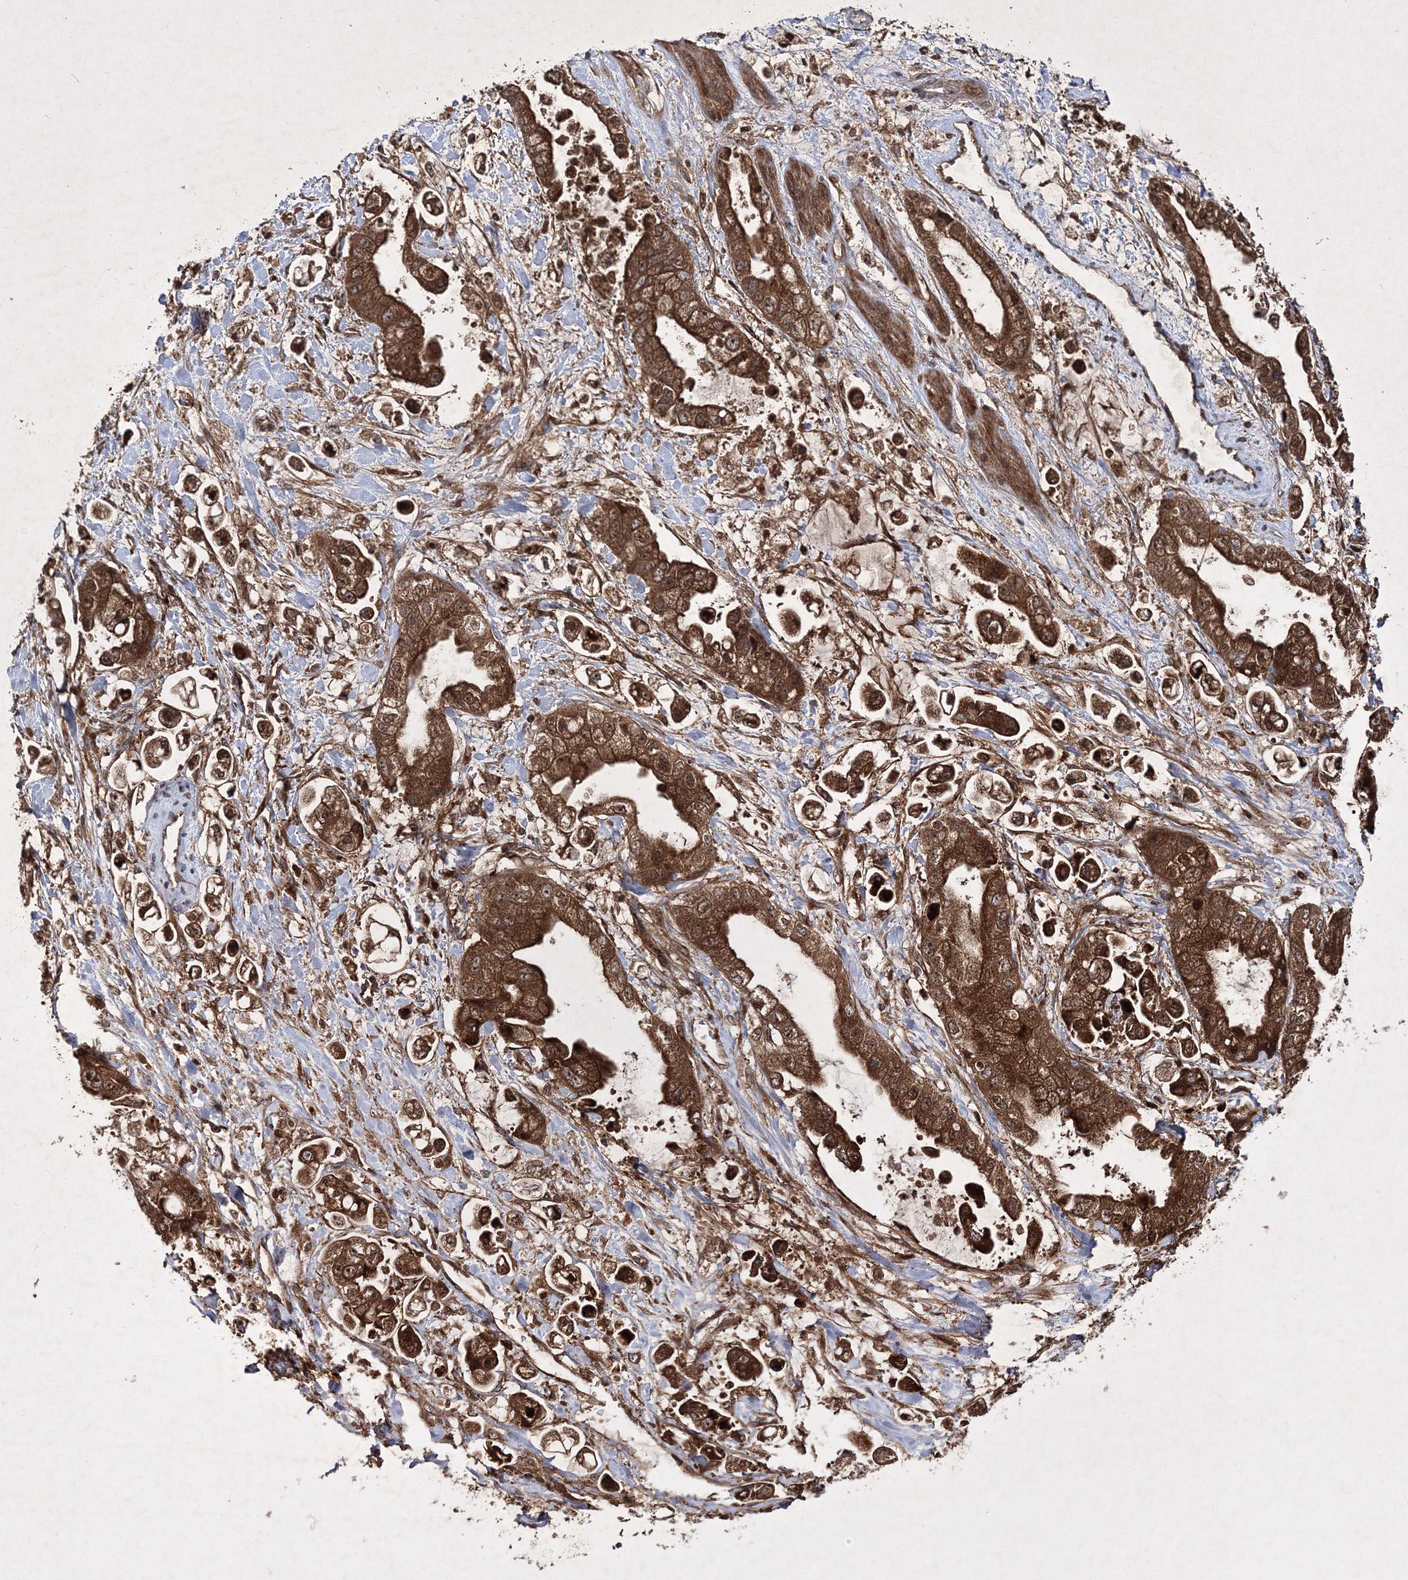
{"staining": {"intensity": "strong", "quantity": ">75%", "location": "cytoplasmic/membranous"}, "tissue": "stomach cancer", "cell_type": "Tumor cells", "image_type": "cancer", "snomed": [{"axis": "morphology", "description": "Adenocarcinoma, NOS"}, {"axis": "topography", "description": "Stomach"}], "caption": "This photomicrograph demonstrates immunohistochemistry (IHC) staining of adenocarcinoma (stomach), with high strong cytoplasmic/membranous expression in approximately >75% of tumor cells.", "gene": "DNAJC13", "patient": {"sex": "male", "age": 62}}